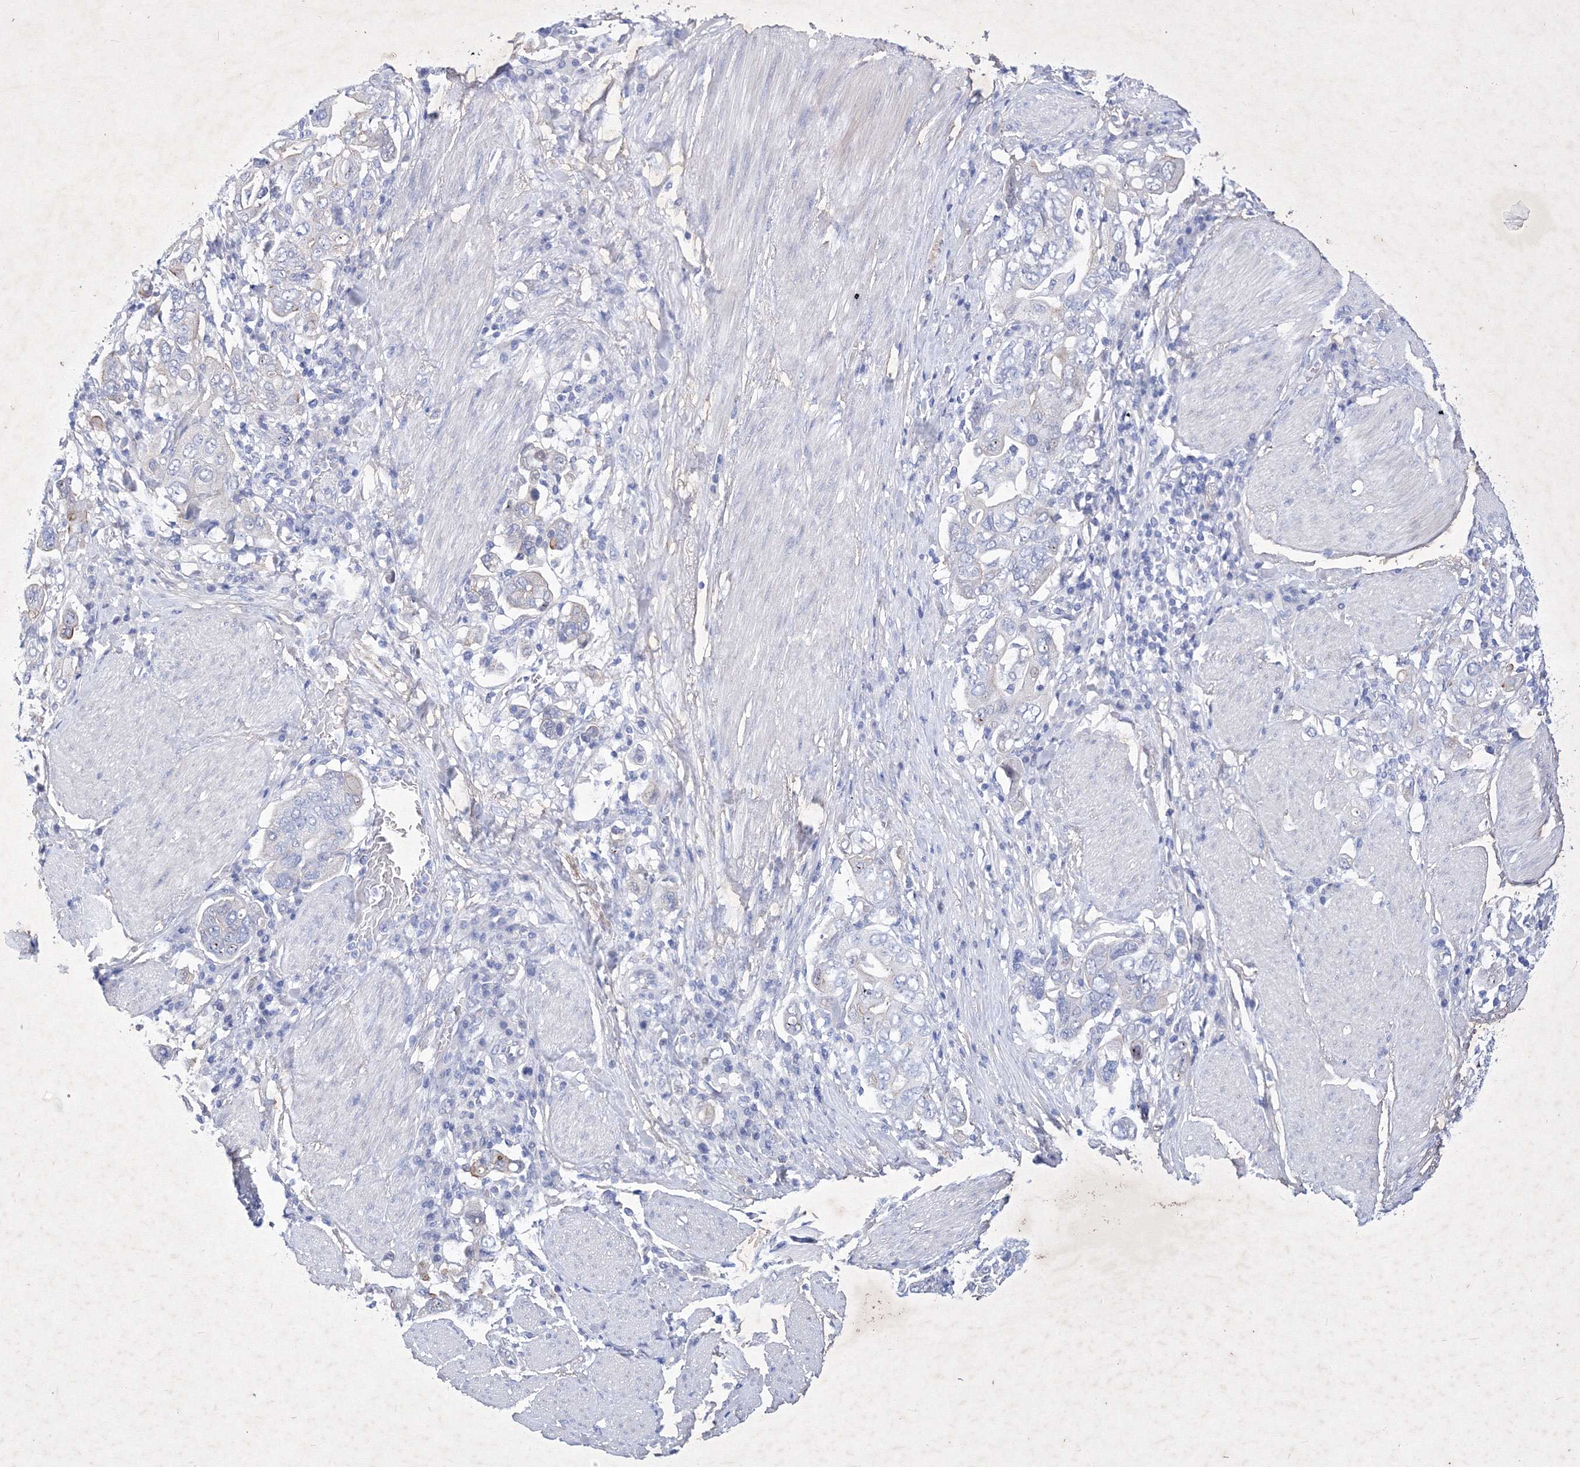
{"staining": {"intensity": "negative", "quantity": "none", "location": "none"}, "tissue": "stomach cancer", "cell_type": "Tumor cells", "image_type": "cancer", "snomed": [{"axis": "morphology", "description": "Adenocarcinoma, NOS"}, {"axis": "topography", "description": "Stomach, upper"}], "caption": "Stomach adenocarcinoma stained for a protein using immunohistochemistry (IHC) reveals no expression tumor cells.", "gene": "GPN1", "patient": {"sex": "male", "age": 62}}